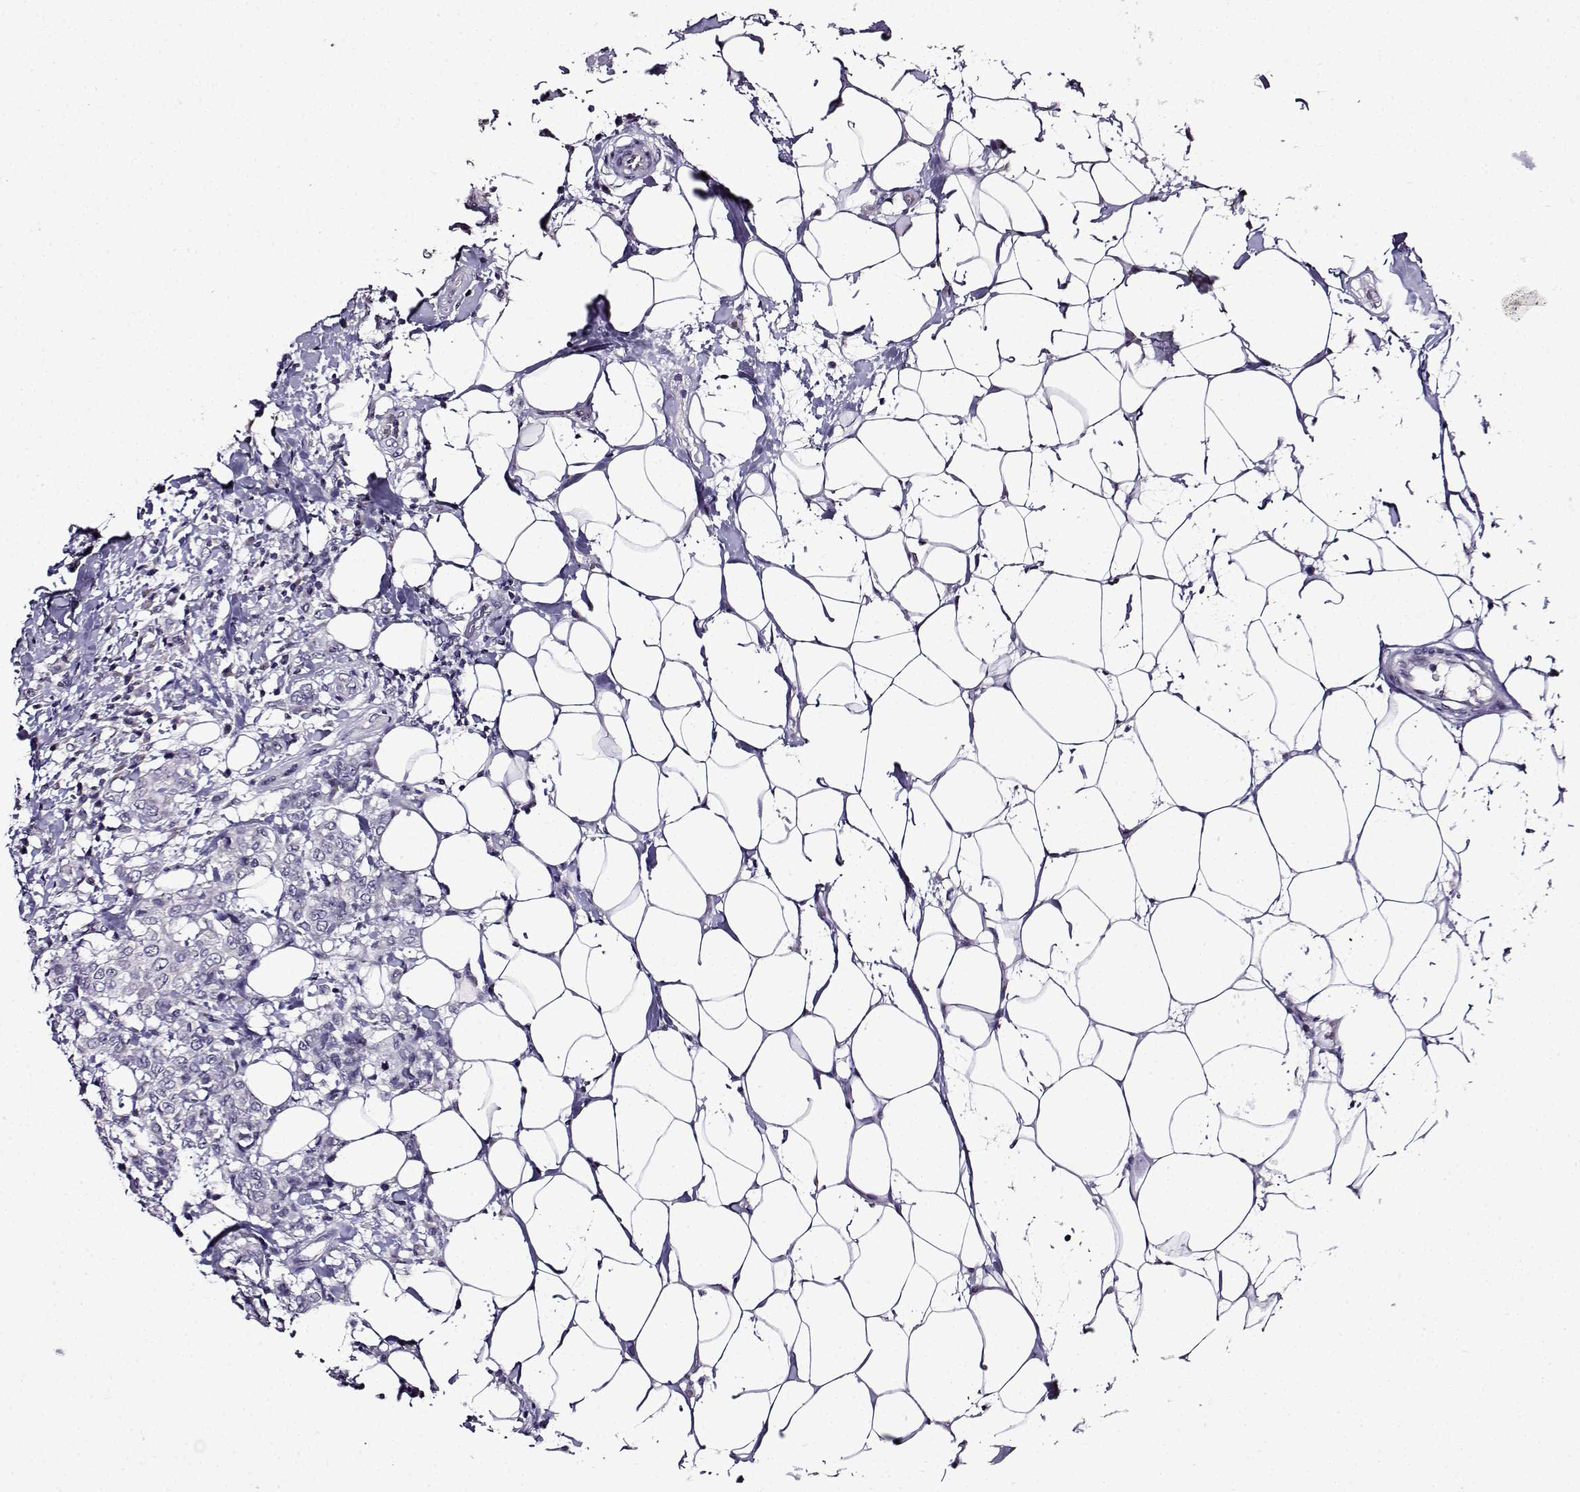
{"staining": {"intensity": "negative", "quantity": "none", "location": "none"}, "tissue": "breast cancer", "cell_type": "Tumor cells", "image_type": "cancer", "snomed": [{"axis": "morphology", "description": "Duct carcinoma"}, {"axis": "topography", "description": "Breast"}], "caption": "A histopathology image of breast cancer (intraductal carcinoma) stained for a protein shows no brown staining in tumor cells. (DAB IHC visualized using brightfield microscopy, high magnification).", "gene": "TMEM266", "patient": {"sex": "female", "age": 27}}